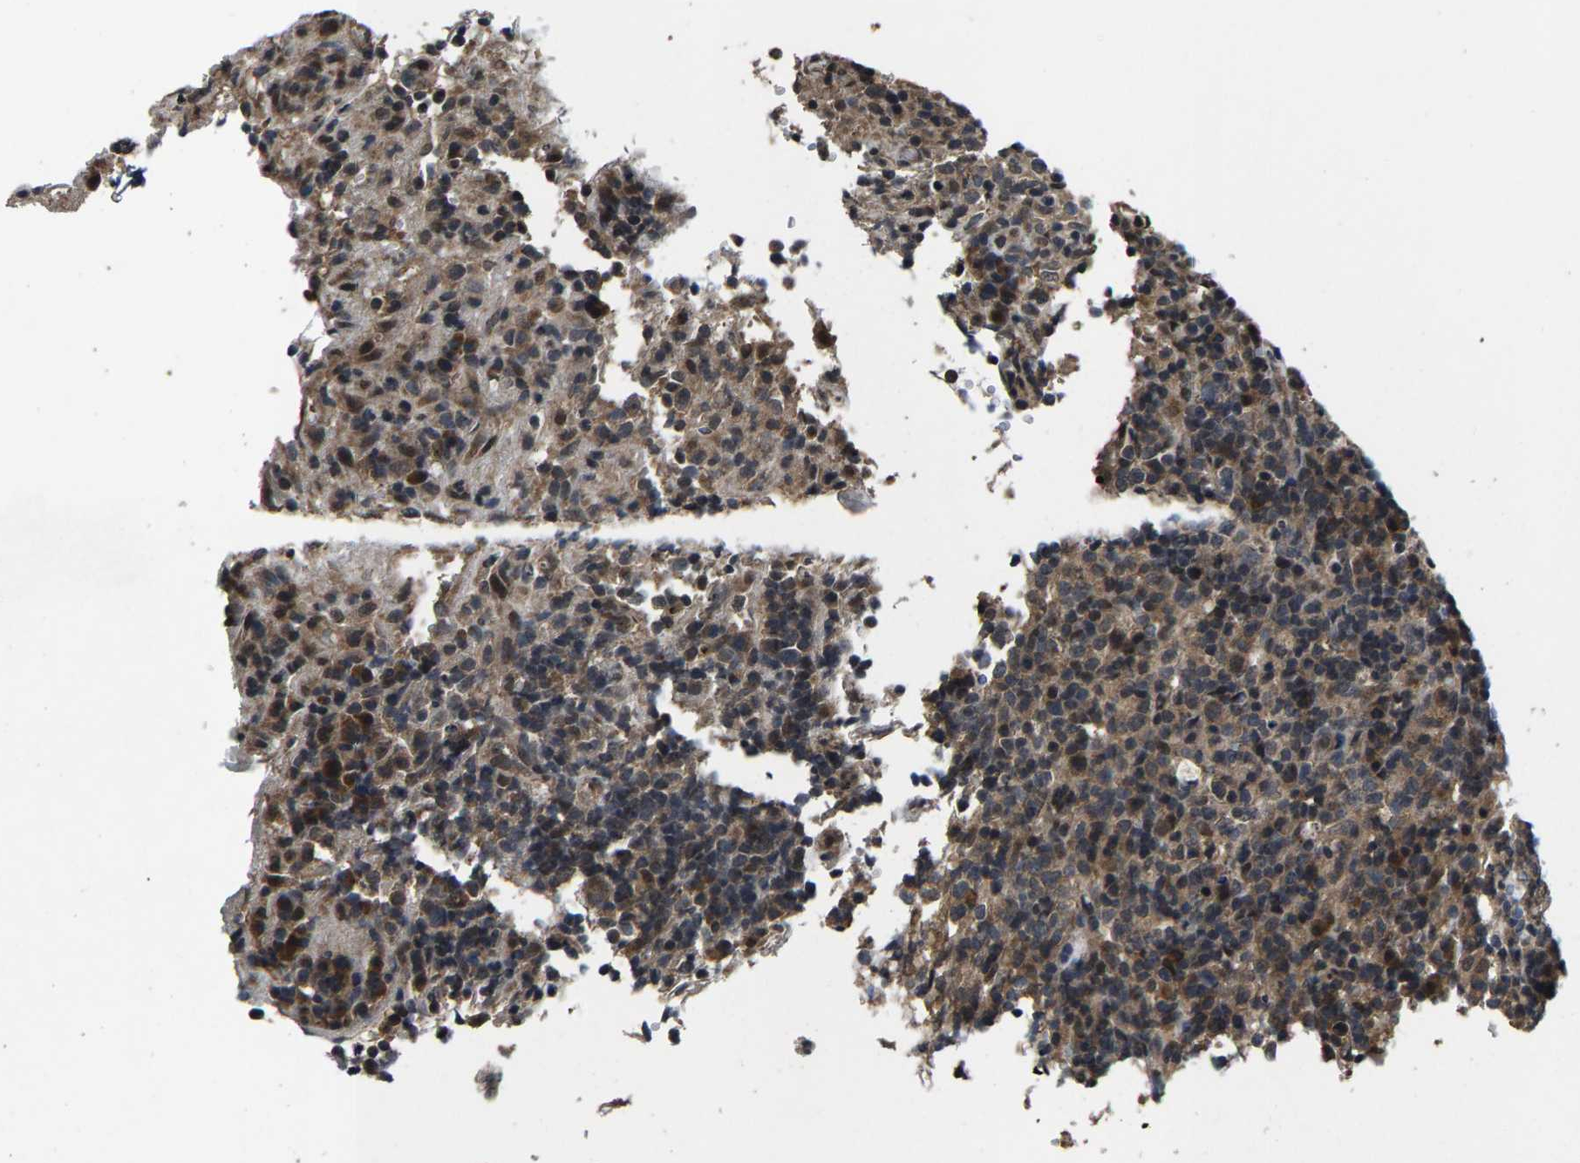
{"staining": {"intensity": "weak", "quantity": ">75%", "location": "cytoplasmic/membranous"}, "tissue": "lymphoma", "cell_type": "Tumor cells", "image_type": "cancer", "snomed": [{"axis": "morphology", "description": "Malignant lymphoma, non-Hodgkin's type, High grade"}, {"axis": "topography", "description": "Lymph node"}], "caption": "This is an image of immunohistochemistry (IHC) staining of high-grade malignant lymphoma, non-Hodgkin's type, which shows weak positivity in the cytoplasmic/membranous of tumor cells.", "gene": "HUWE1", "patient": {"sex": "female", "age": 76}}